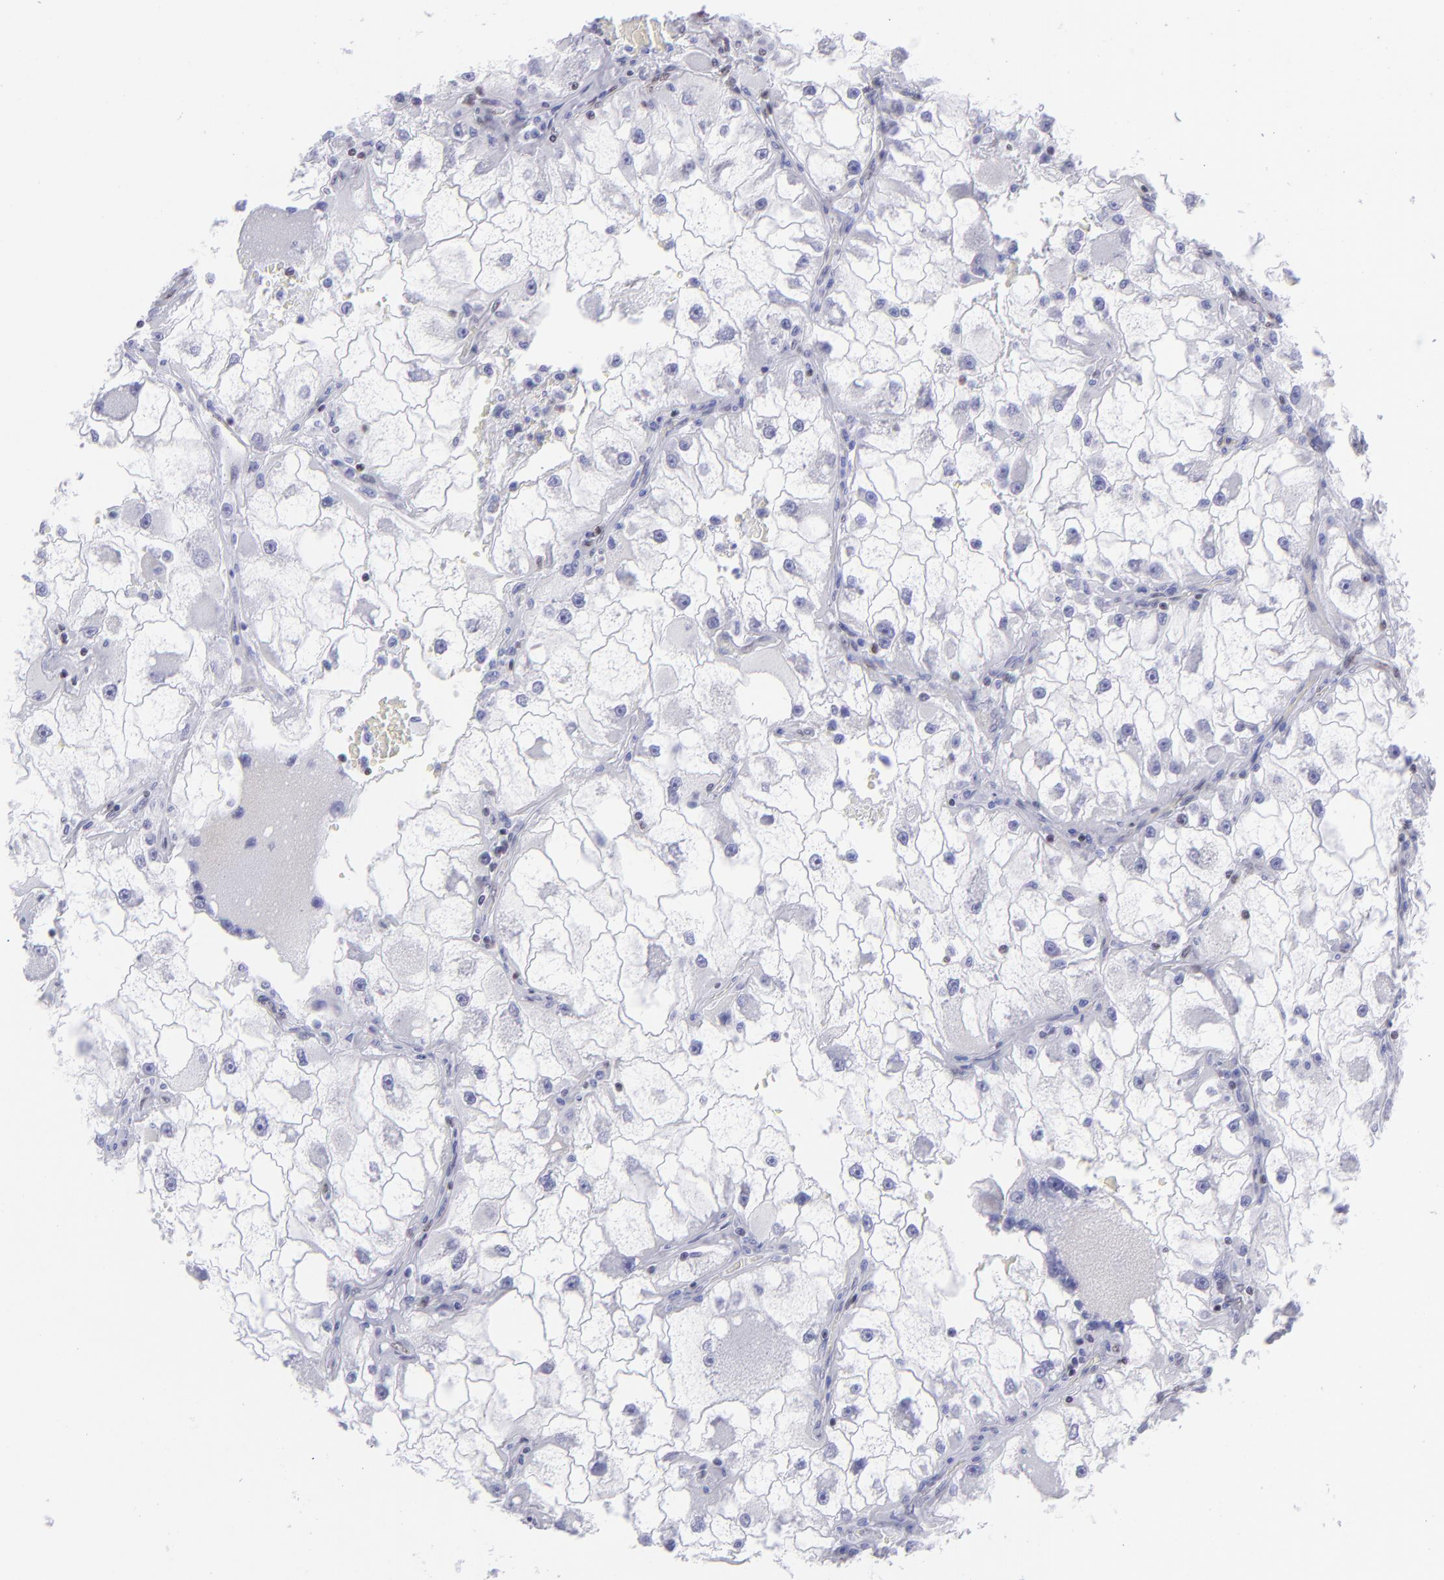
{"staining": {"intensity": "negative", "quantity": "none", "location": "none"}, "tissue": "renal cancer", "cell_type": "Tumor cells", "image_type": "cancer", "snomed": [{"axis": "morphology", "description": "Adenocarcinoma, NOS"}, {"axis": "topography", "description": "Kidney"}], "caption": "This micrograph is of renal adenocarcinoma stained with IHC to label a protein in brown with the nuclei are counter-stained blue. There is no positivity in tumor cells.", "gene": "ETS1", "patient": {"sex": "female", "age": 73}}